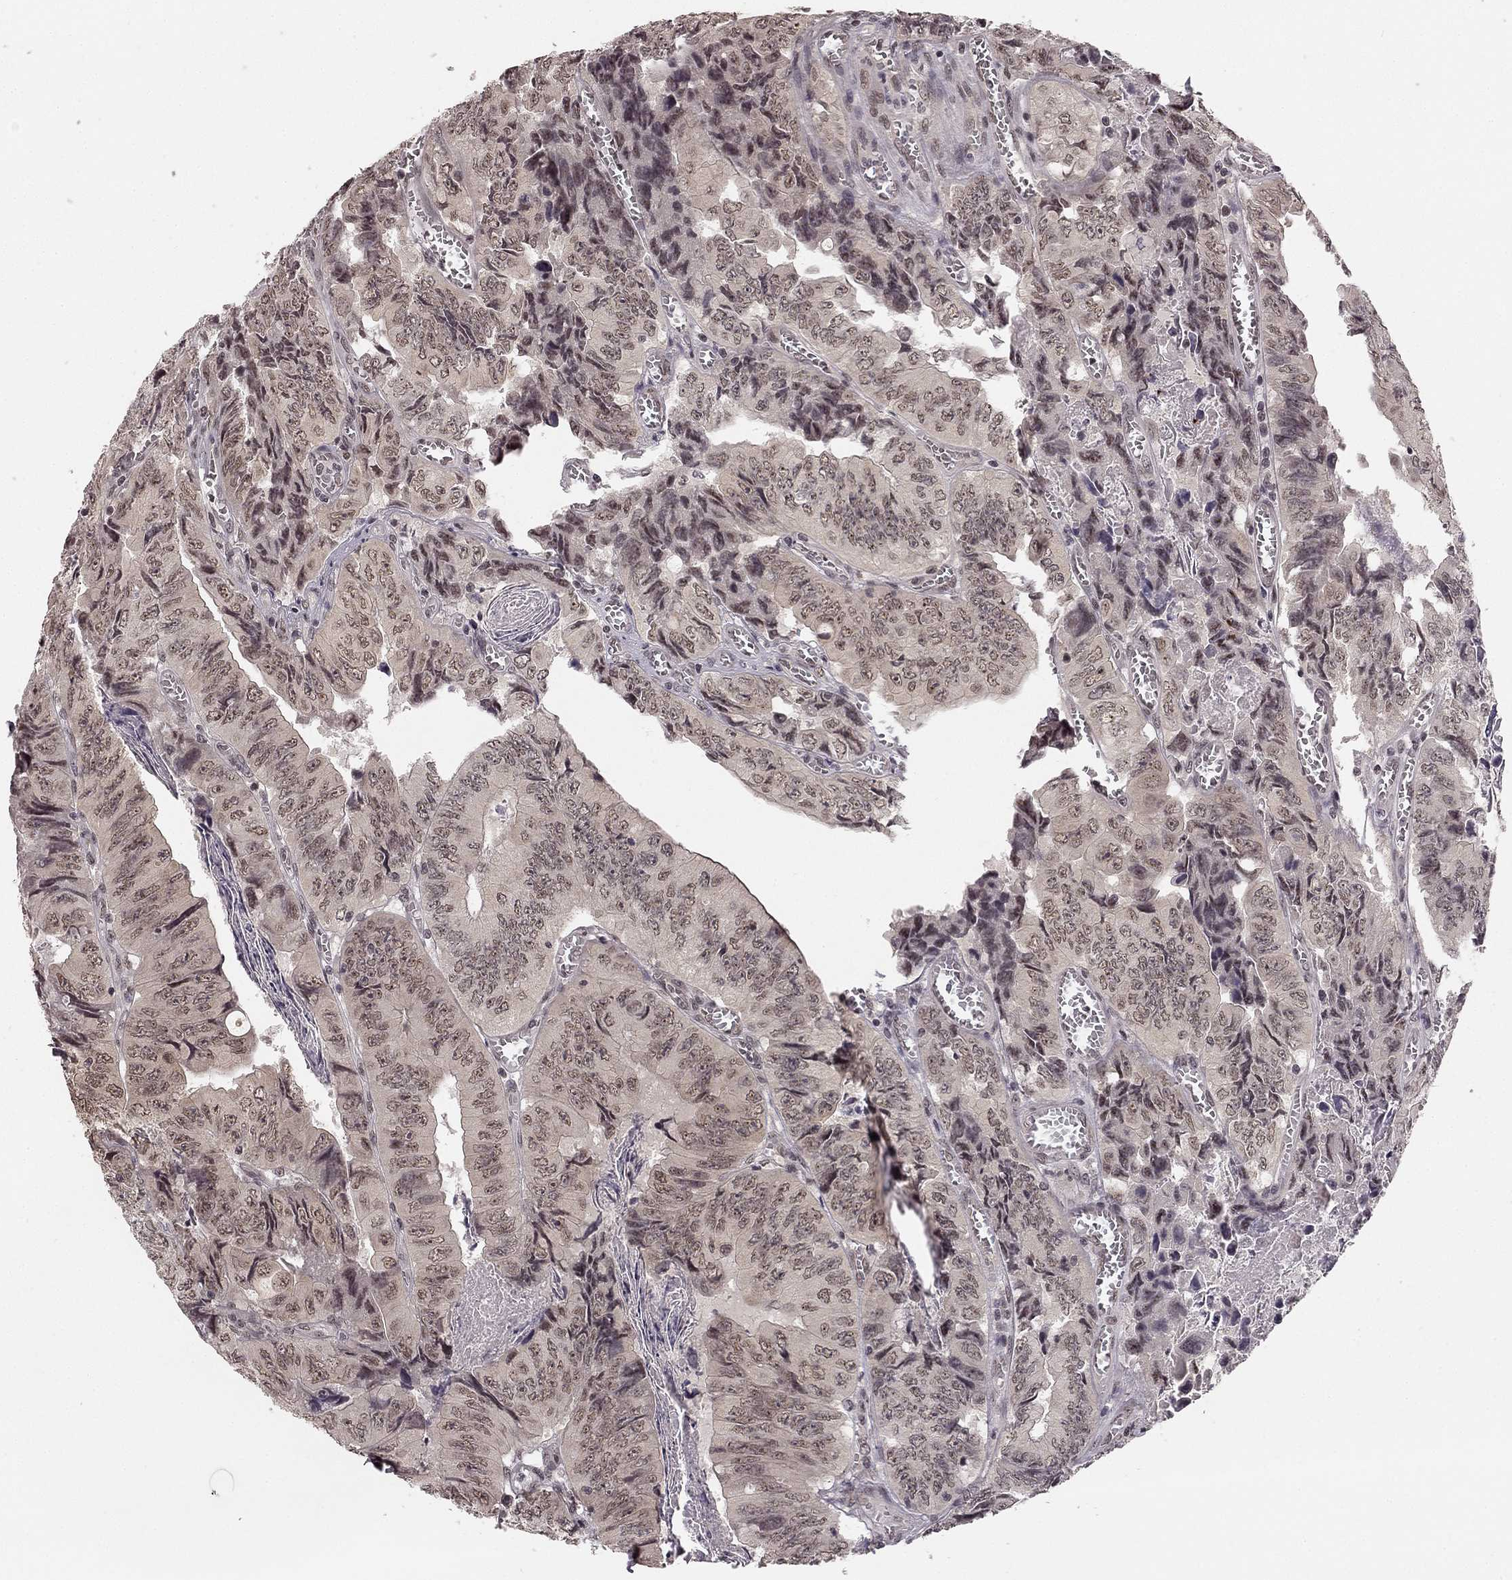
{"staining": {"intensity": "weak", "quantity": "25%-75%", "location": "nuclear"}, "tissue": "colorectal cancer", "cell_type": "Tumor cells", "image_type": "cancer", "snomed": [{"axis": "morphology", "description": "Adenocarcinoma, NOS"}, {"axis": "topography", "description": "Colon"}], "caption": "A high-resolution photomicrograph shows immunohistochemistry staining of adenocarcinoma (colorectal), which shows weak nuclear staining in about 25%-75% of tumor cells.", "gene": "HCN4", "patient": {"sex": "female", "age": 84}}